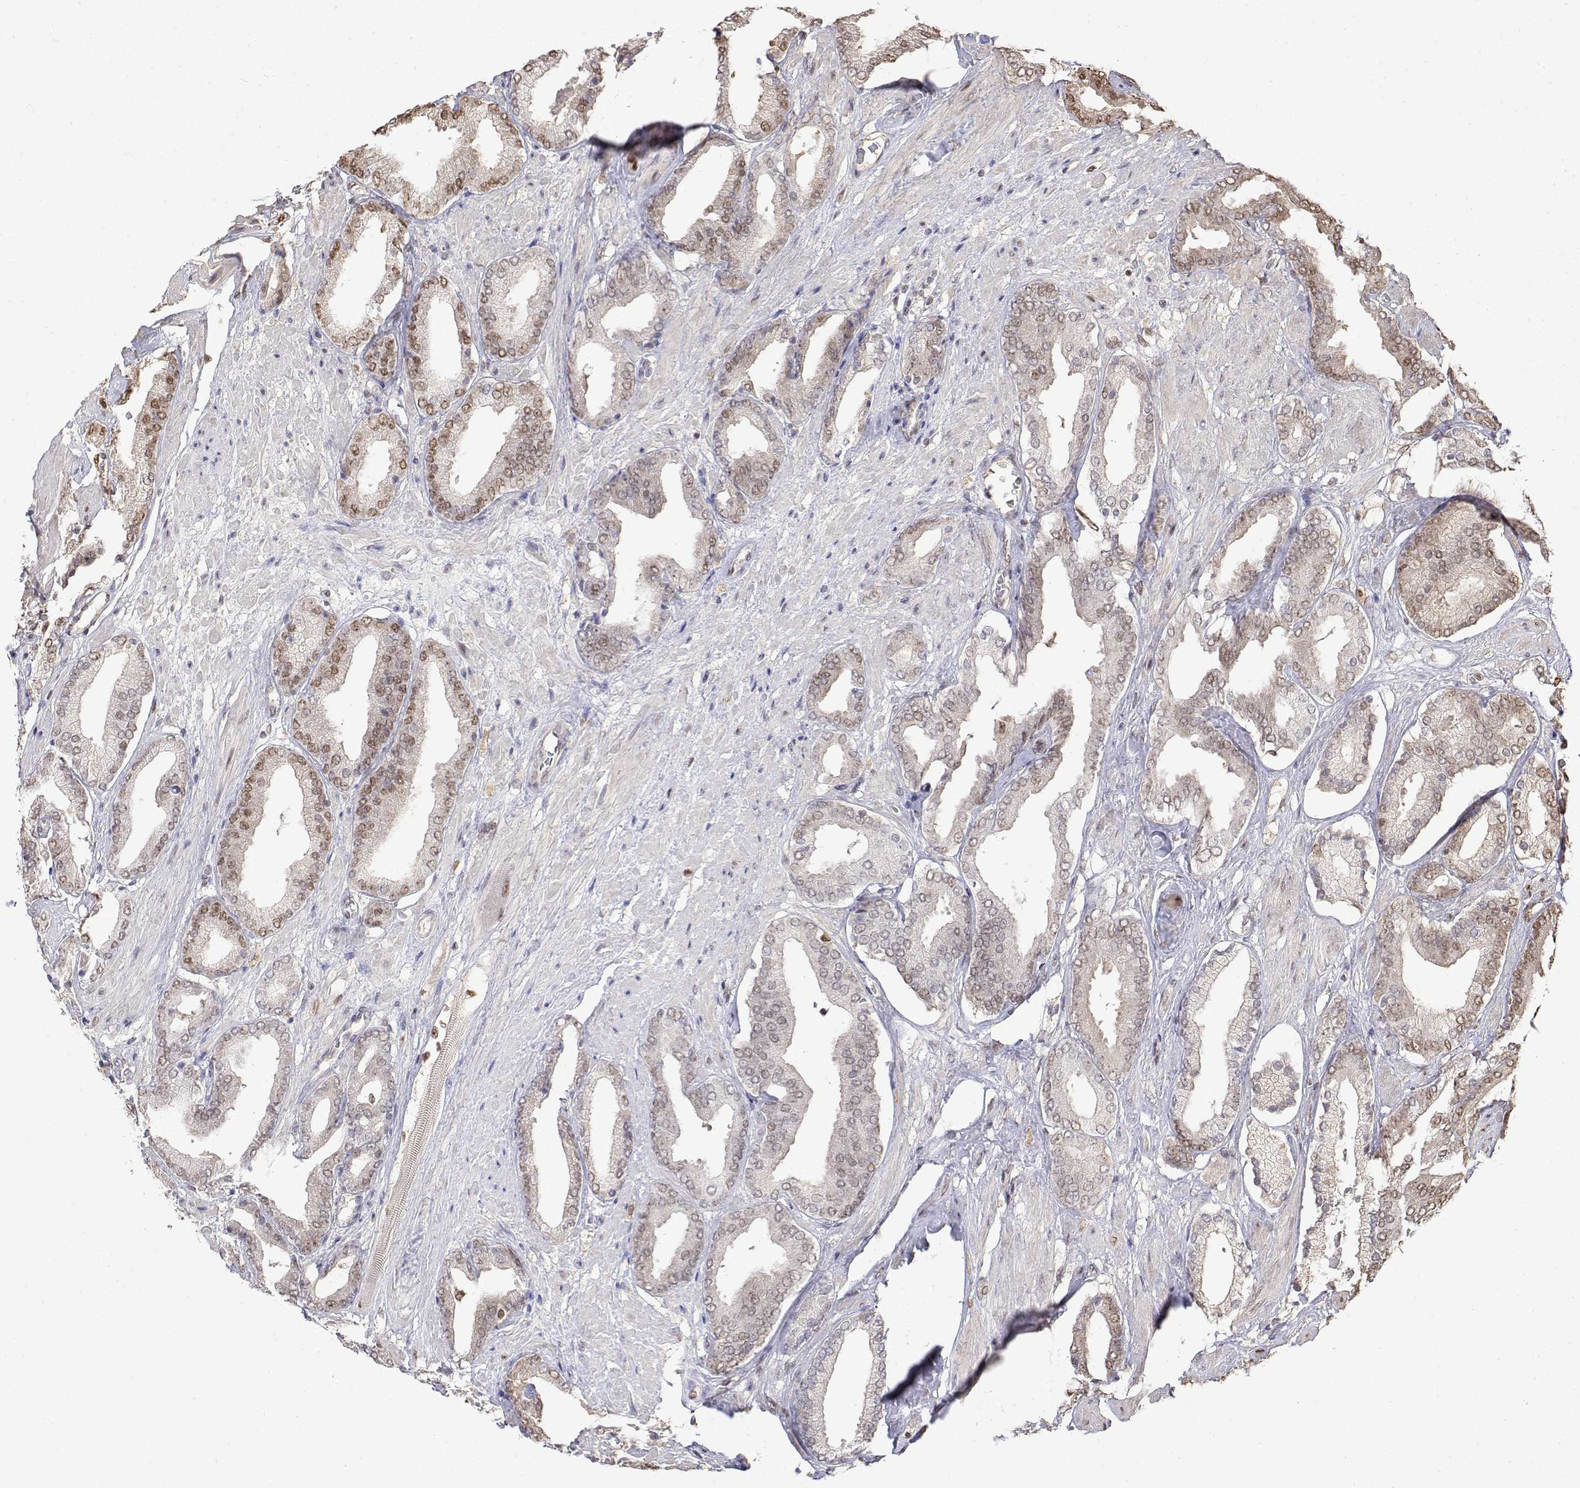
{"staining": {"intensity": "weak", "quantity": "<25%", "location": "nuclear"}, "tissue": "prostate cancer", "cell_type": "Tumor cells", "image_type": "cancer", "snomed": [{"axis": "morphology", "description": "Adenocarcinoma, High grade"}, {"axis": "topography", "description": "Prostate"}], "caption": "High magnification brightfield microscopy of prostate high-grade adenocarcinoma stained with DAB (3,3'-diaminobenzidine) (brown) and counterstained with hematoxylin (blue): tumor cells show no significant positivity. (Brightfield microscopy of DAB (3,3'-diaminobenzidine) immunohistochemistry (IHC) at high magnification).", "gene": "TPI1", "patient": {"sex": "male", "age": 56}}